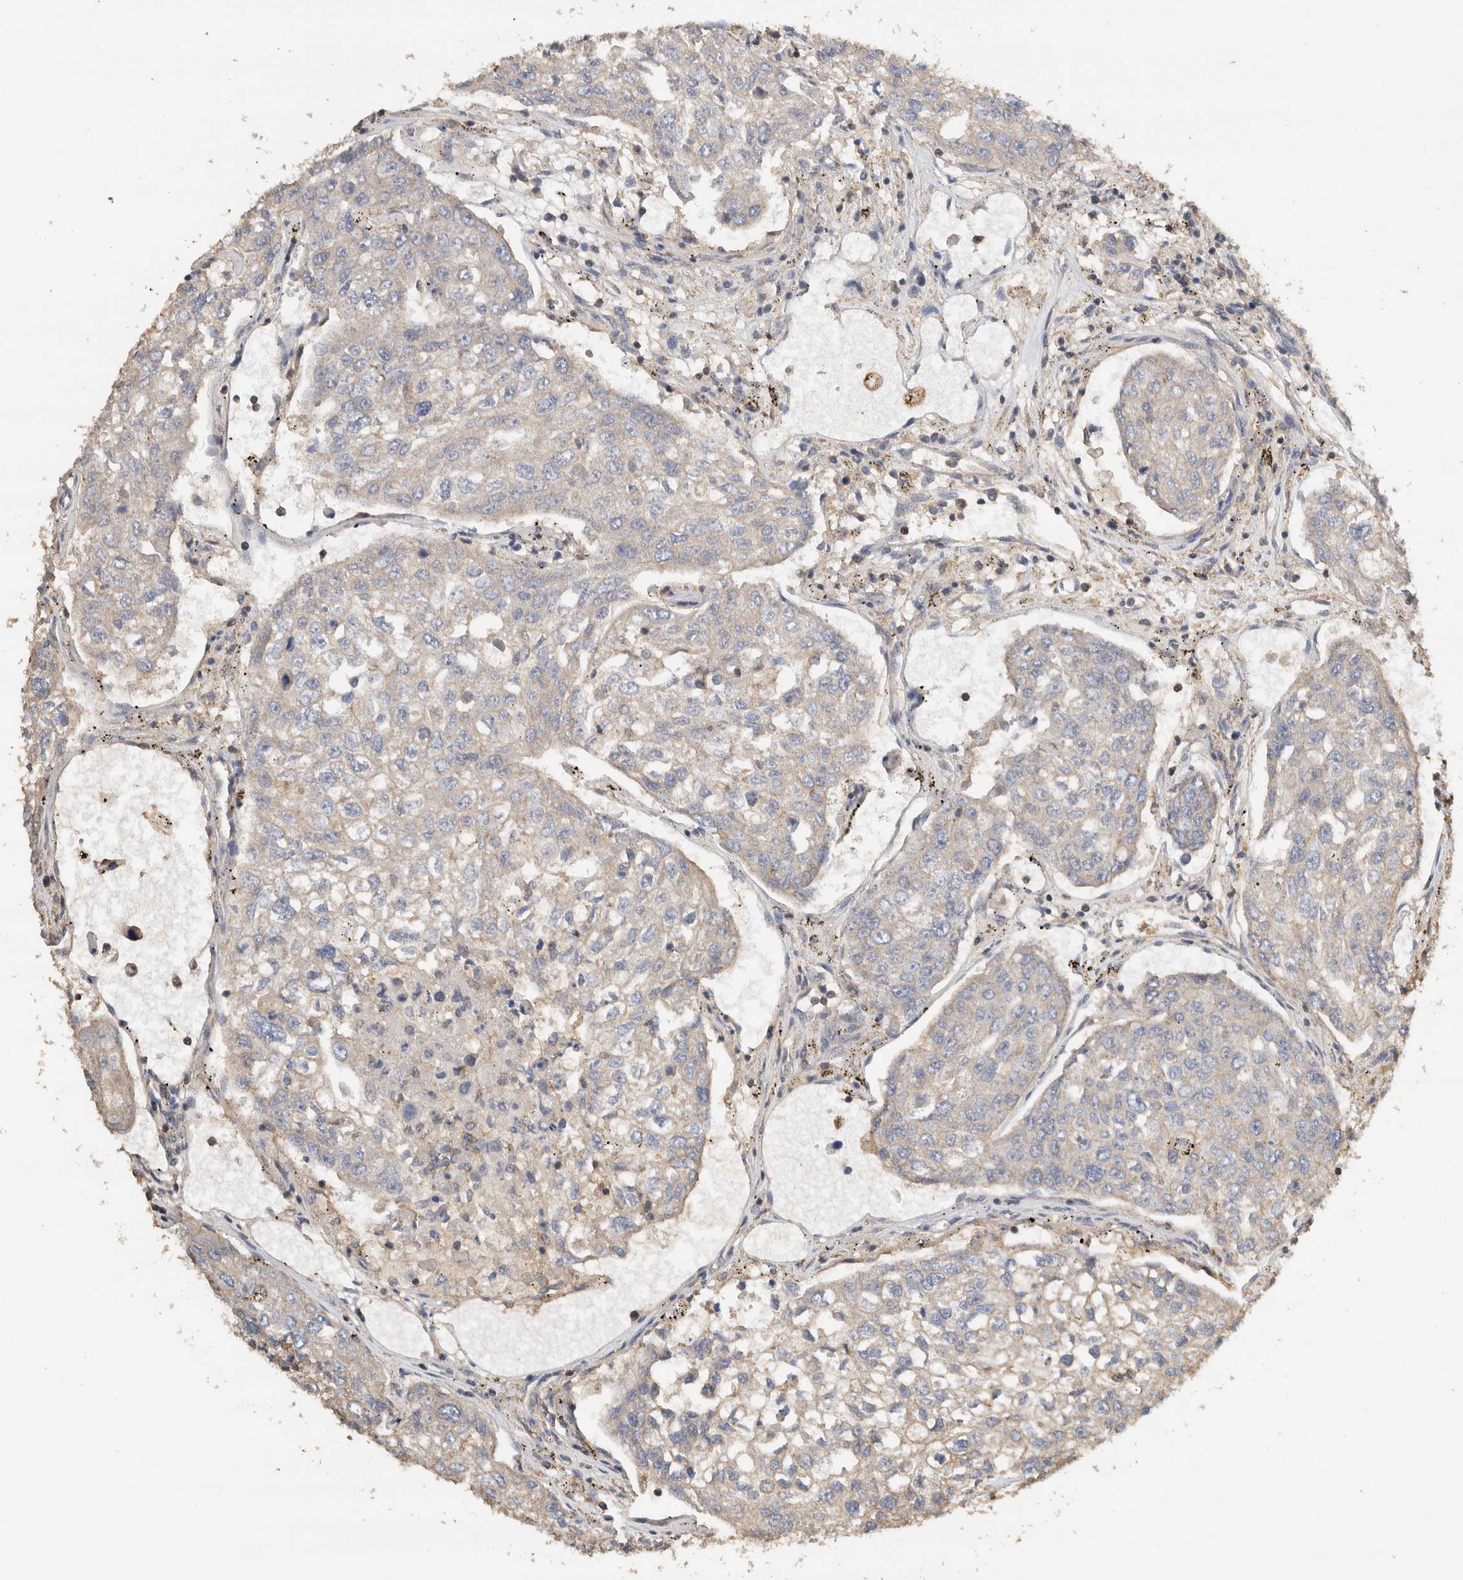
{"staining": {"intensity": "negative", "quantity": "none", "location": "none"}, "tissue": "urothelial cancer", "cell_type": "Tumor cells", "image_type": "cancer", "snomed": [{"axis": "morphology", "description": "Urothelial carcinoma, High grade"}, {"axis": "topography", "description": "Lymph node"}, {"axis": "topography", "description": "Urinary bladder"}], "caption": "Human urothelial cancer stained for a protein using immunohistochemistry demonstrates no expression in tumor cells.", "gene": "EIF4G3", "patient": {"sex": "male", "age": 51}}